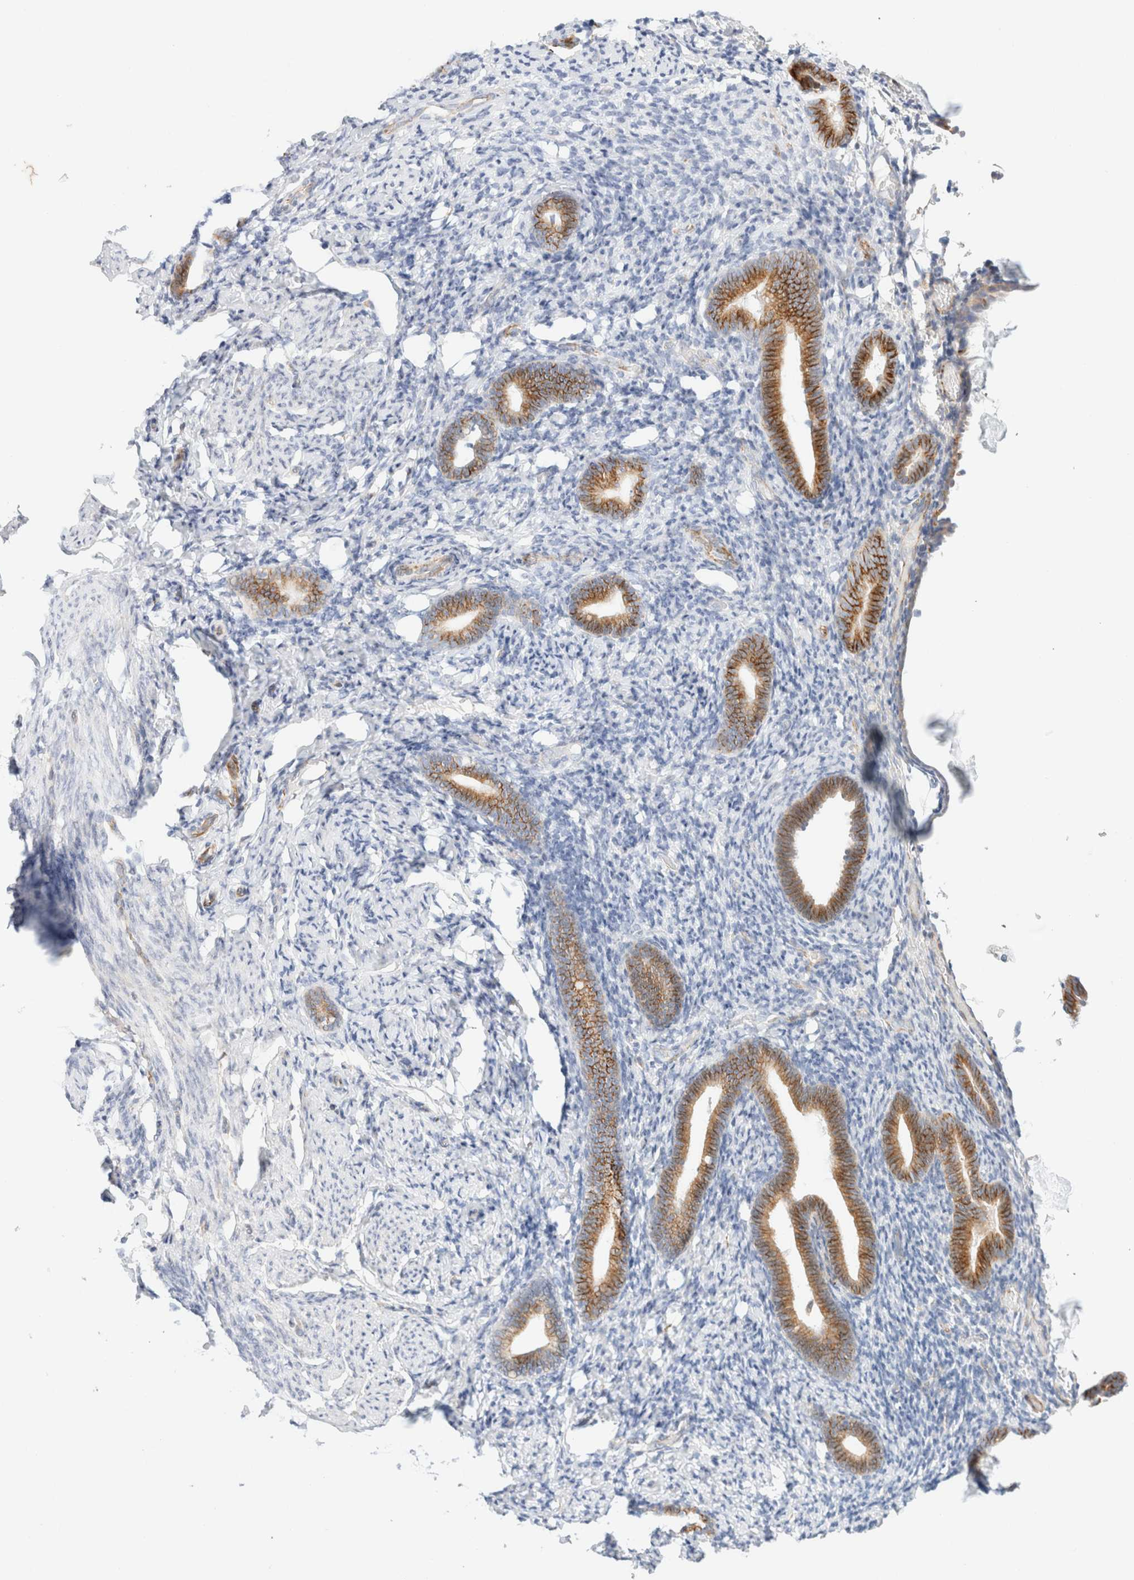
{"staining": {"intensity": "negative", "quantity": "none", "location": "none"}, "tissue": "endometrium", "cell_type": "Cells in endometrial stroma", "image_type": "normal", "snomed": [{"axis": "morphology", "description": "Normal tissue, NOS"}, {"axis": "topography", "description": "Endometrium"}], "caption": "This micrograph is of benign endometrium stained with IHC to label a protein in brown with the nuclei are counter-stained blue. There is no staining in cells in endometrial stroma.", "gene": "SLC25A48", "patient": {"sex": "female", "age": 51}}